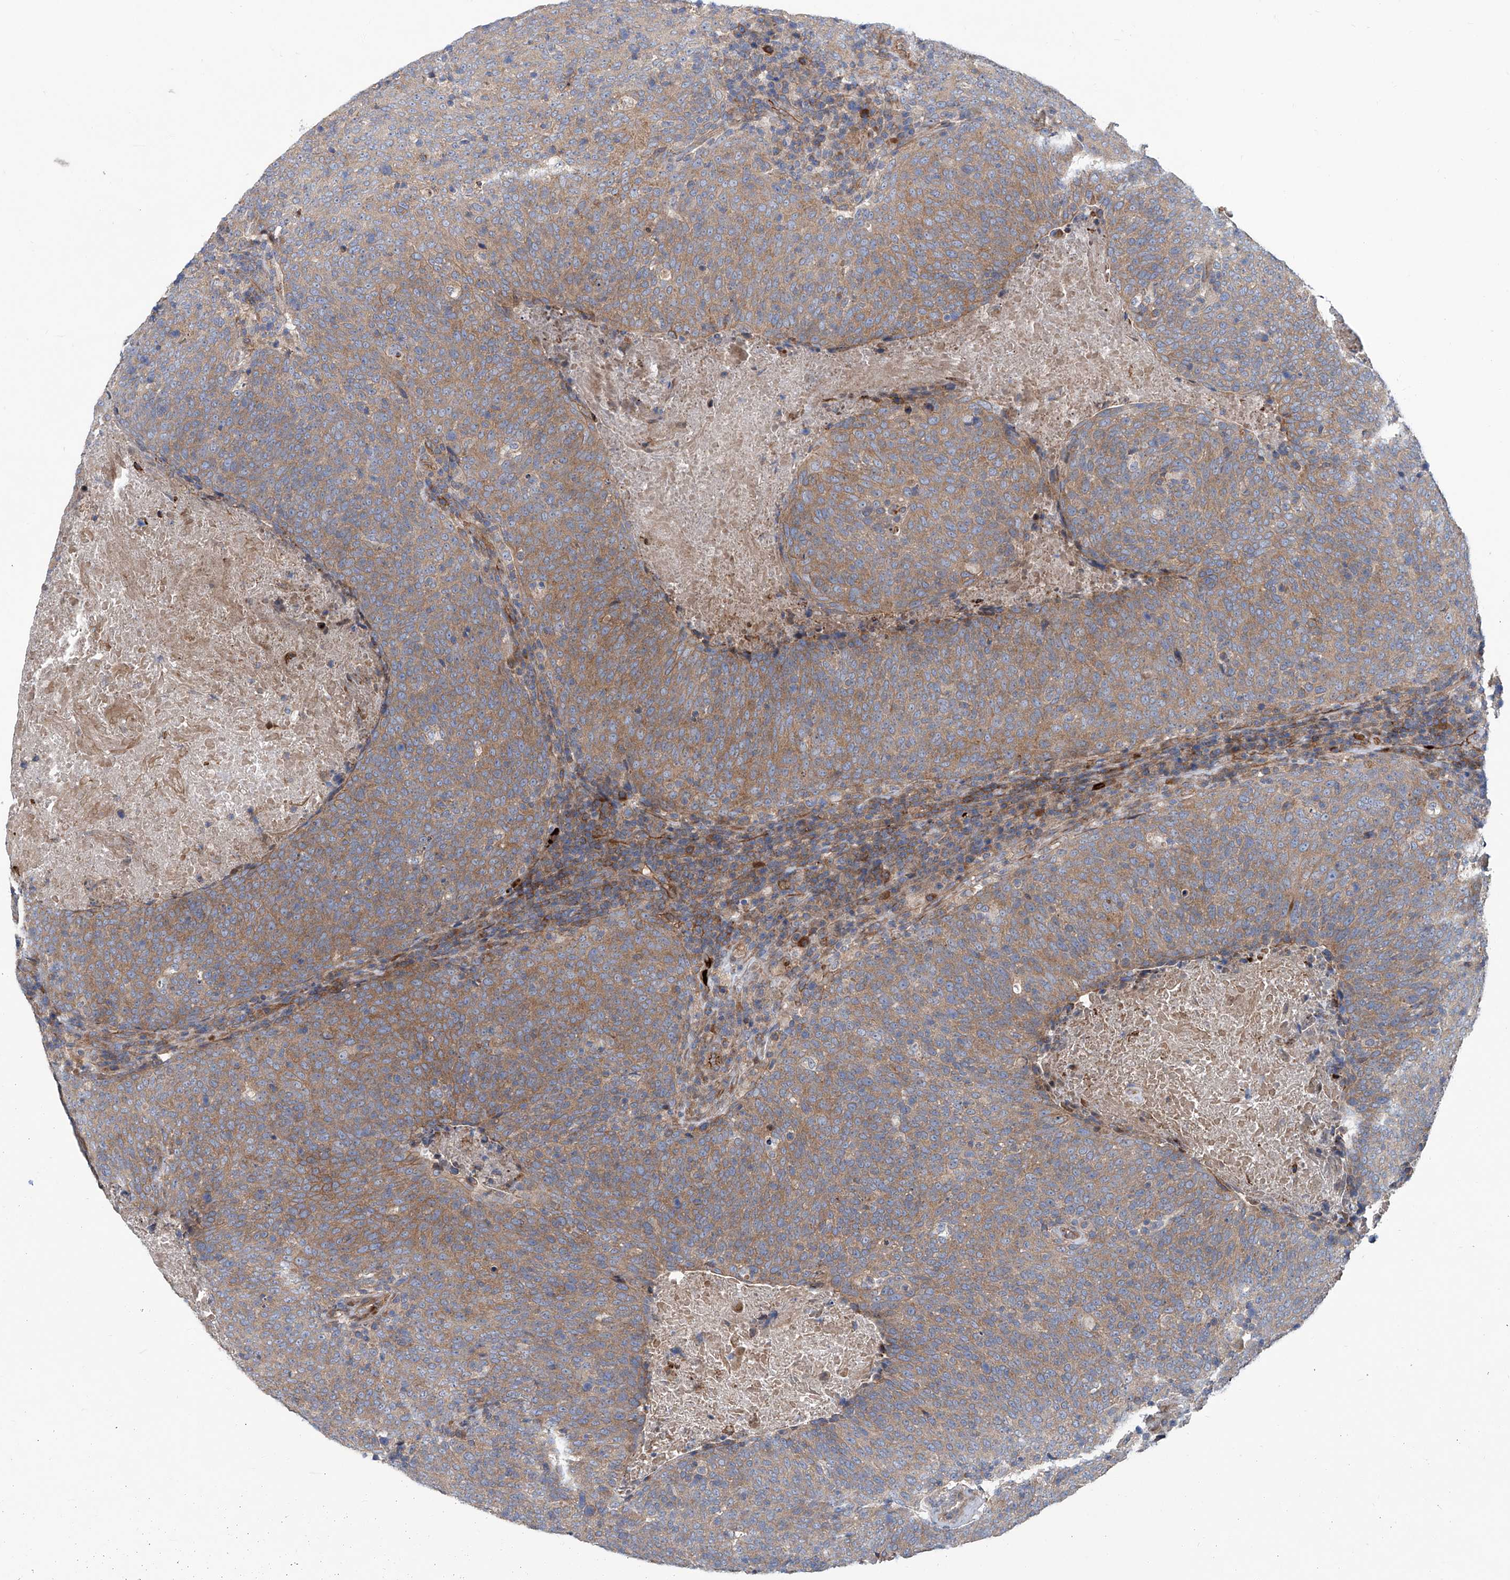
{"staining": {"intensity": "moderate", "quantity": ">75%", "location": "cytoplasmic/membranous"}, "tissue": "head and neck cancer", "cell_type": "Tumor cells", "image_type": "cancer", "snomed": [{"axis": "morphology", "description": "Squamous cell carcinoma, NOS"}, {"axis": "morphology", "description": "Squamous cell carcinoma, metastatic, NOS"}, {"axis": "topography", "description": "Lymph node"}, {"axis": "topography", "description": "Head-Neck"}], "caption": "Moderate cytoplasmic/membranous staining is present in about >75% of tumor cells in head and neck metastatic squamous cell carcinoma.", "gene": "EIF2D", "patient": {"sex": "male", "age": 62}}